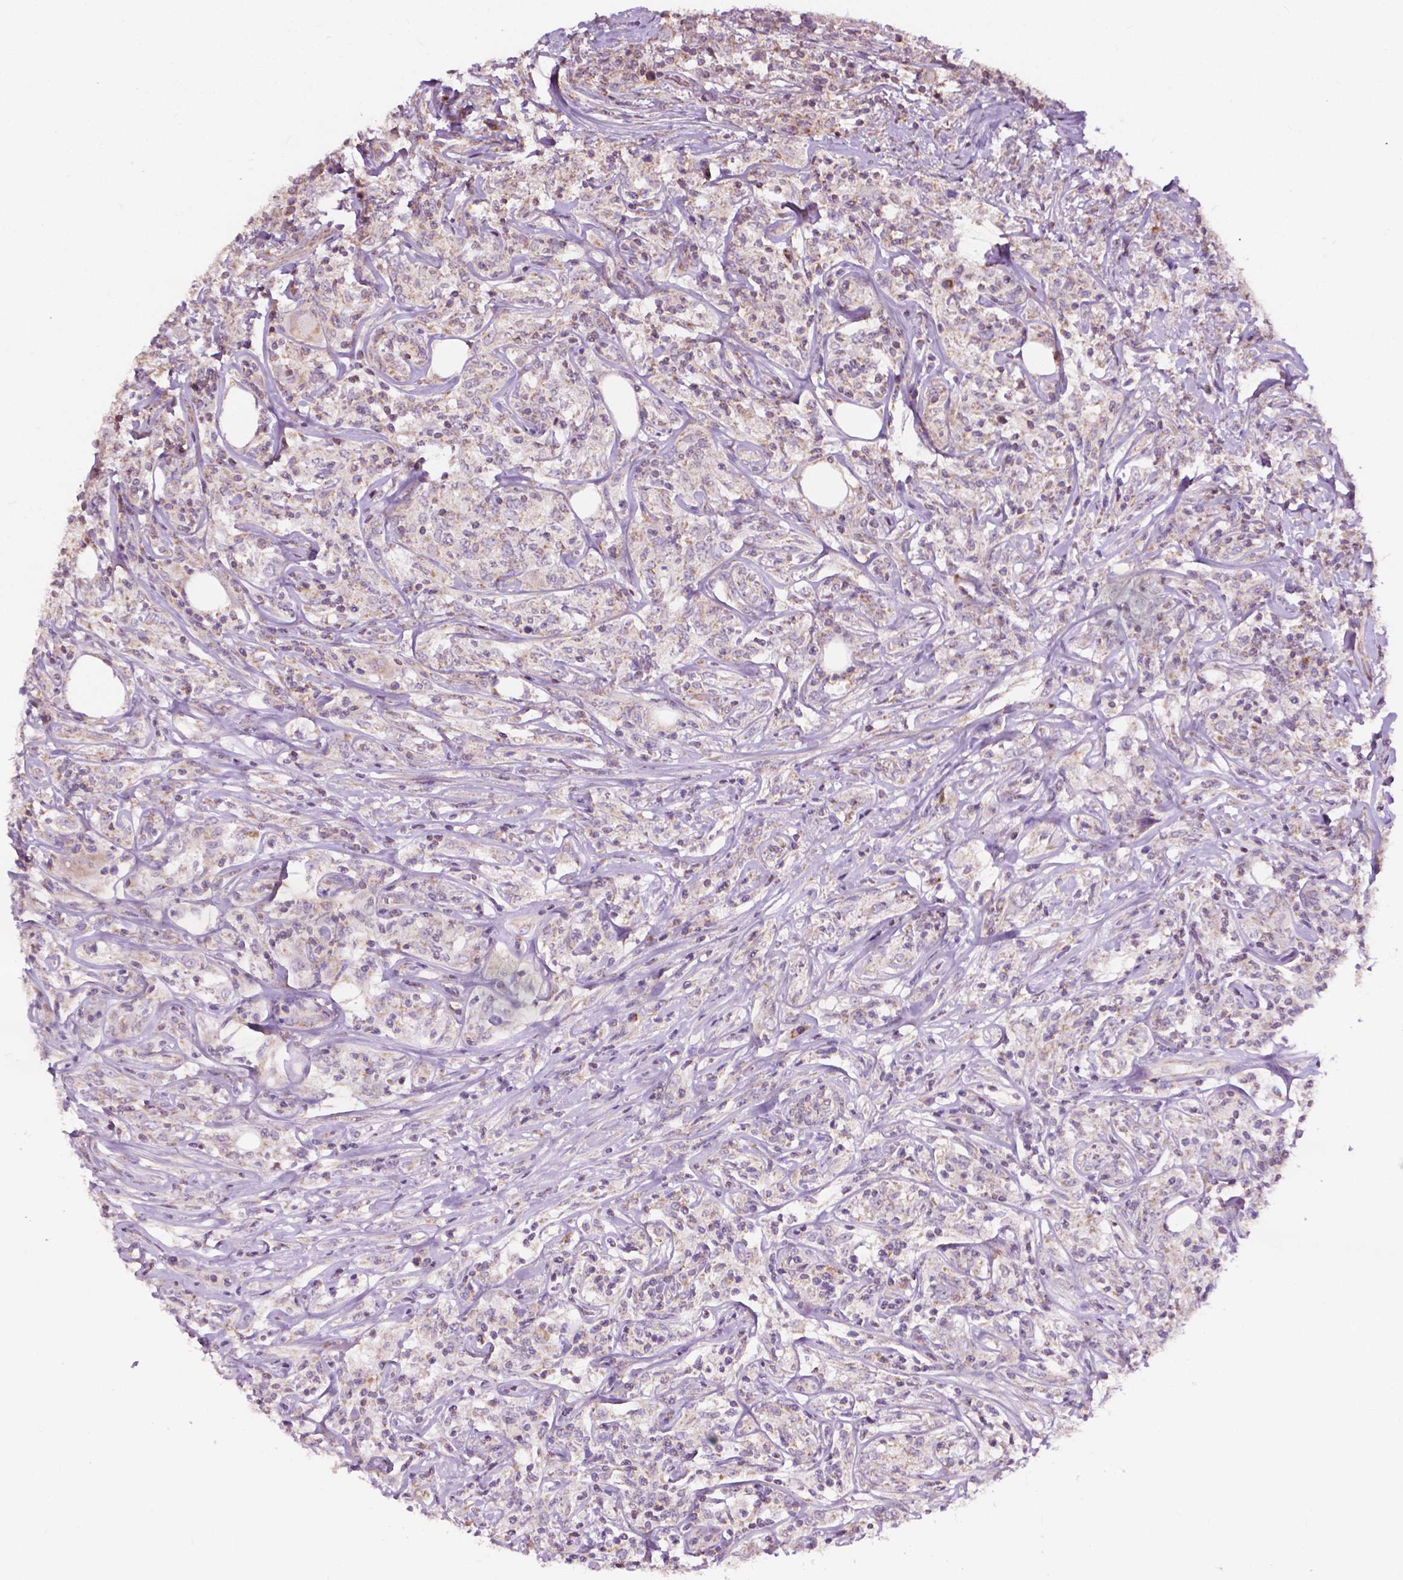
{"staining": {"intensity": "weak", "quantity": "25%-75%", "location": "cytoplasmic/membranous"}, "tissue": "lymphoma", "cell_type": "Tumor cells", "image_type": "cancer", "snomed": [{"axis": "morphology", "description": "Malignant lymphoma, non-Hodgkin's type, High grade"}, {"axis": "topography", "description": "Lymph node"}], "caption": "IHC photomicrograph of lymphoma stained for a protein (brown), which reveals low levels of weak cytoplasmic/membranous positivity in approximately 25%-75% of tumor cells.", "gene": "NDUFA10", "patient": {"sex": "female", "age": 84}}